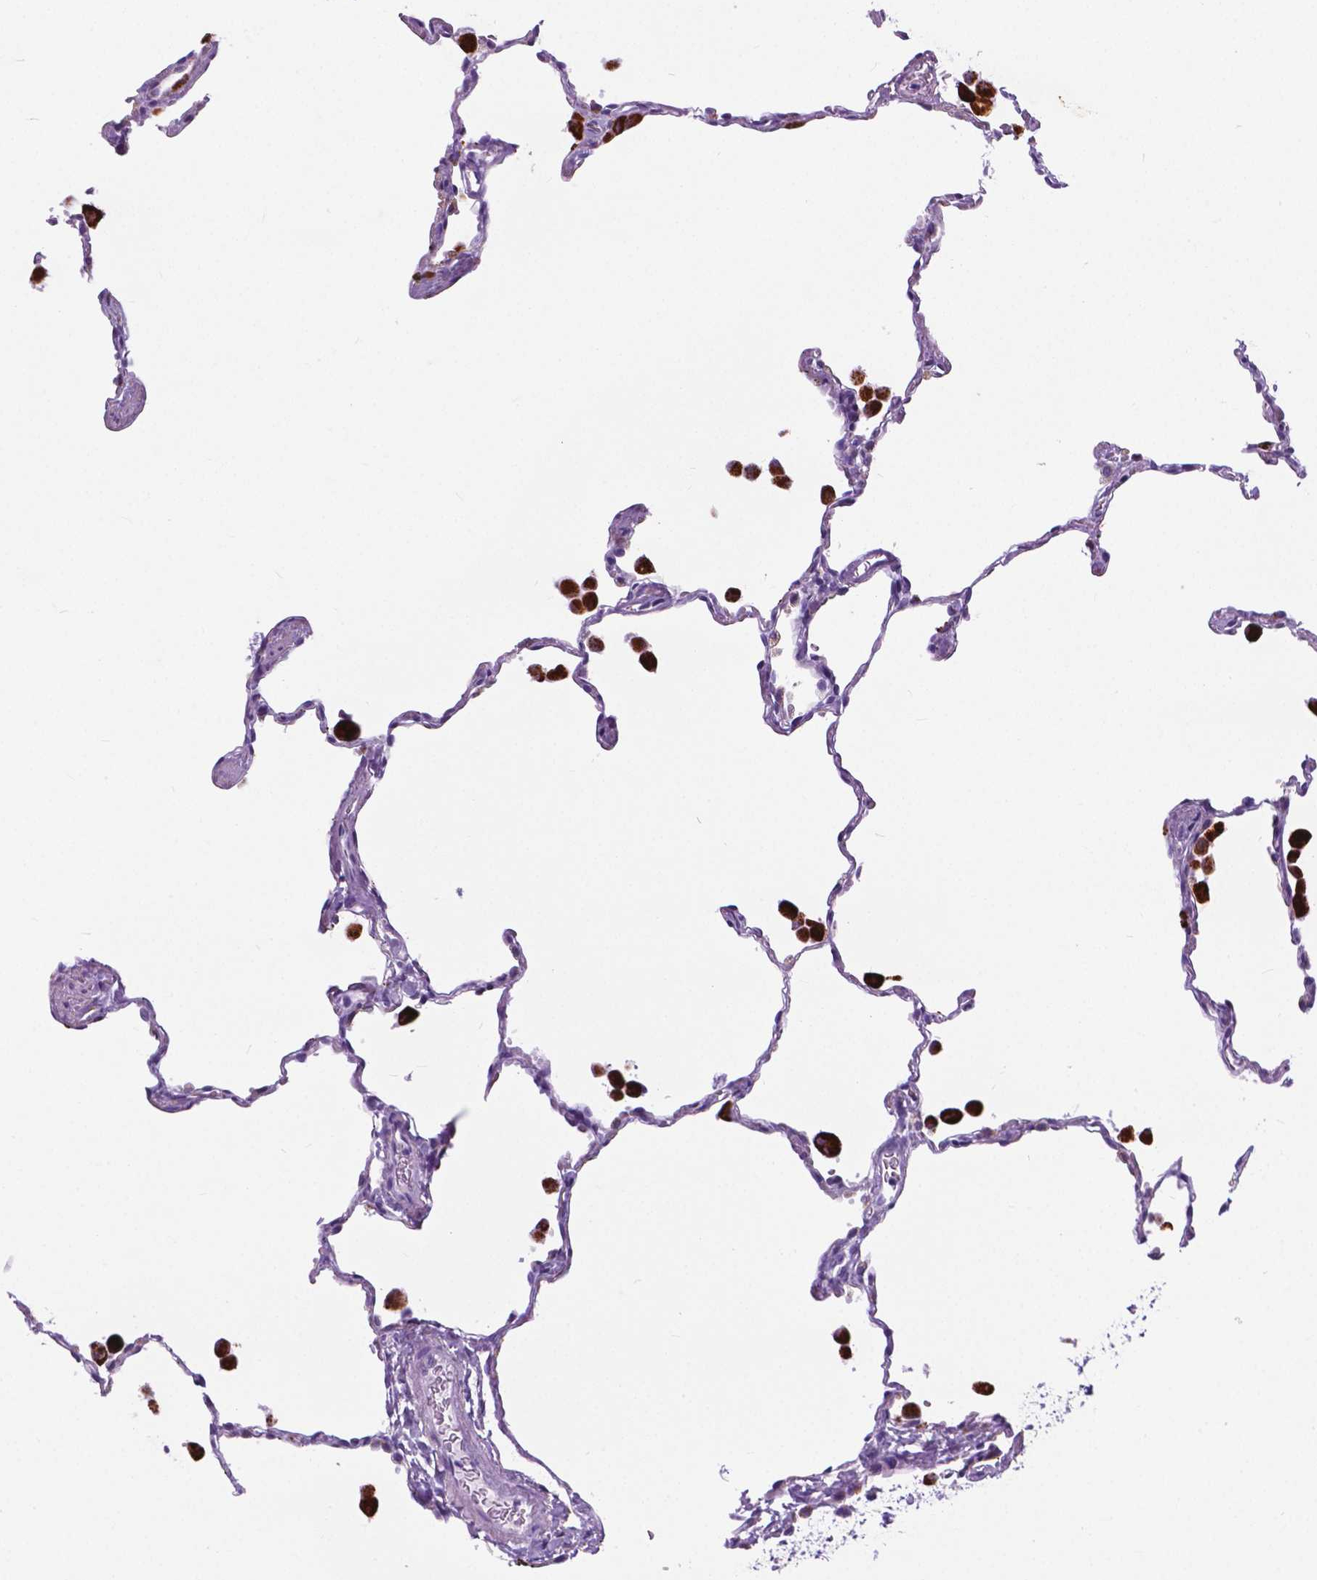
{"staining": {"intensity": "negative", "quantity": "none", "location": "none"}, "tissue": "lung", "cell_type": "Alveolar cells", "image_type": "normal", "snomed": [{"axis": "morphology", "description": "Normal tissue, NOS"}, {"axis": "topography", "description": "Lung"}], "caption": "Alveolar cells show no significant protein positivity in normal lung. Brightfield microscopy of immunohistochemistry (IHC) stained with DAB (3,3'-diaminobenzidine) (brown) and hematoxylin (blue), captured at high magnification.", "gene": "ARMS2", "patient": {"sex": "female", "age": 47}}